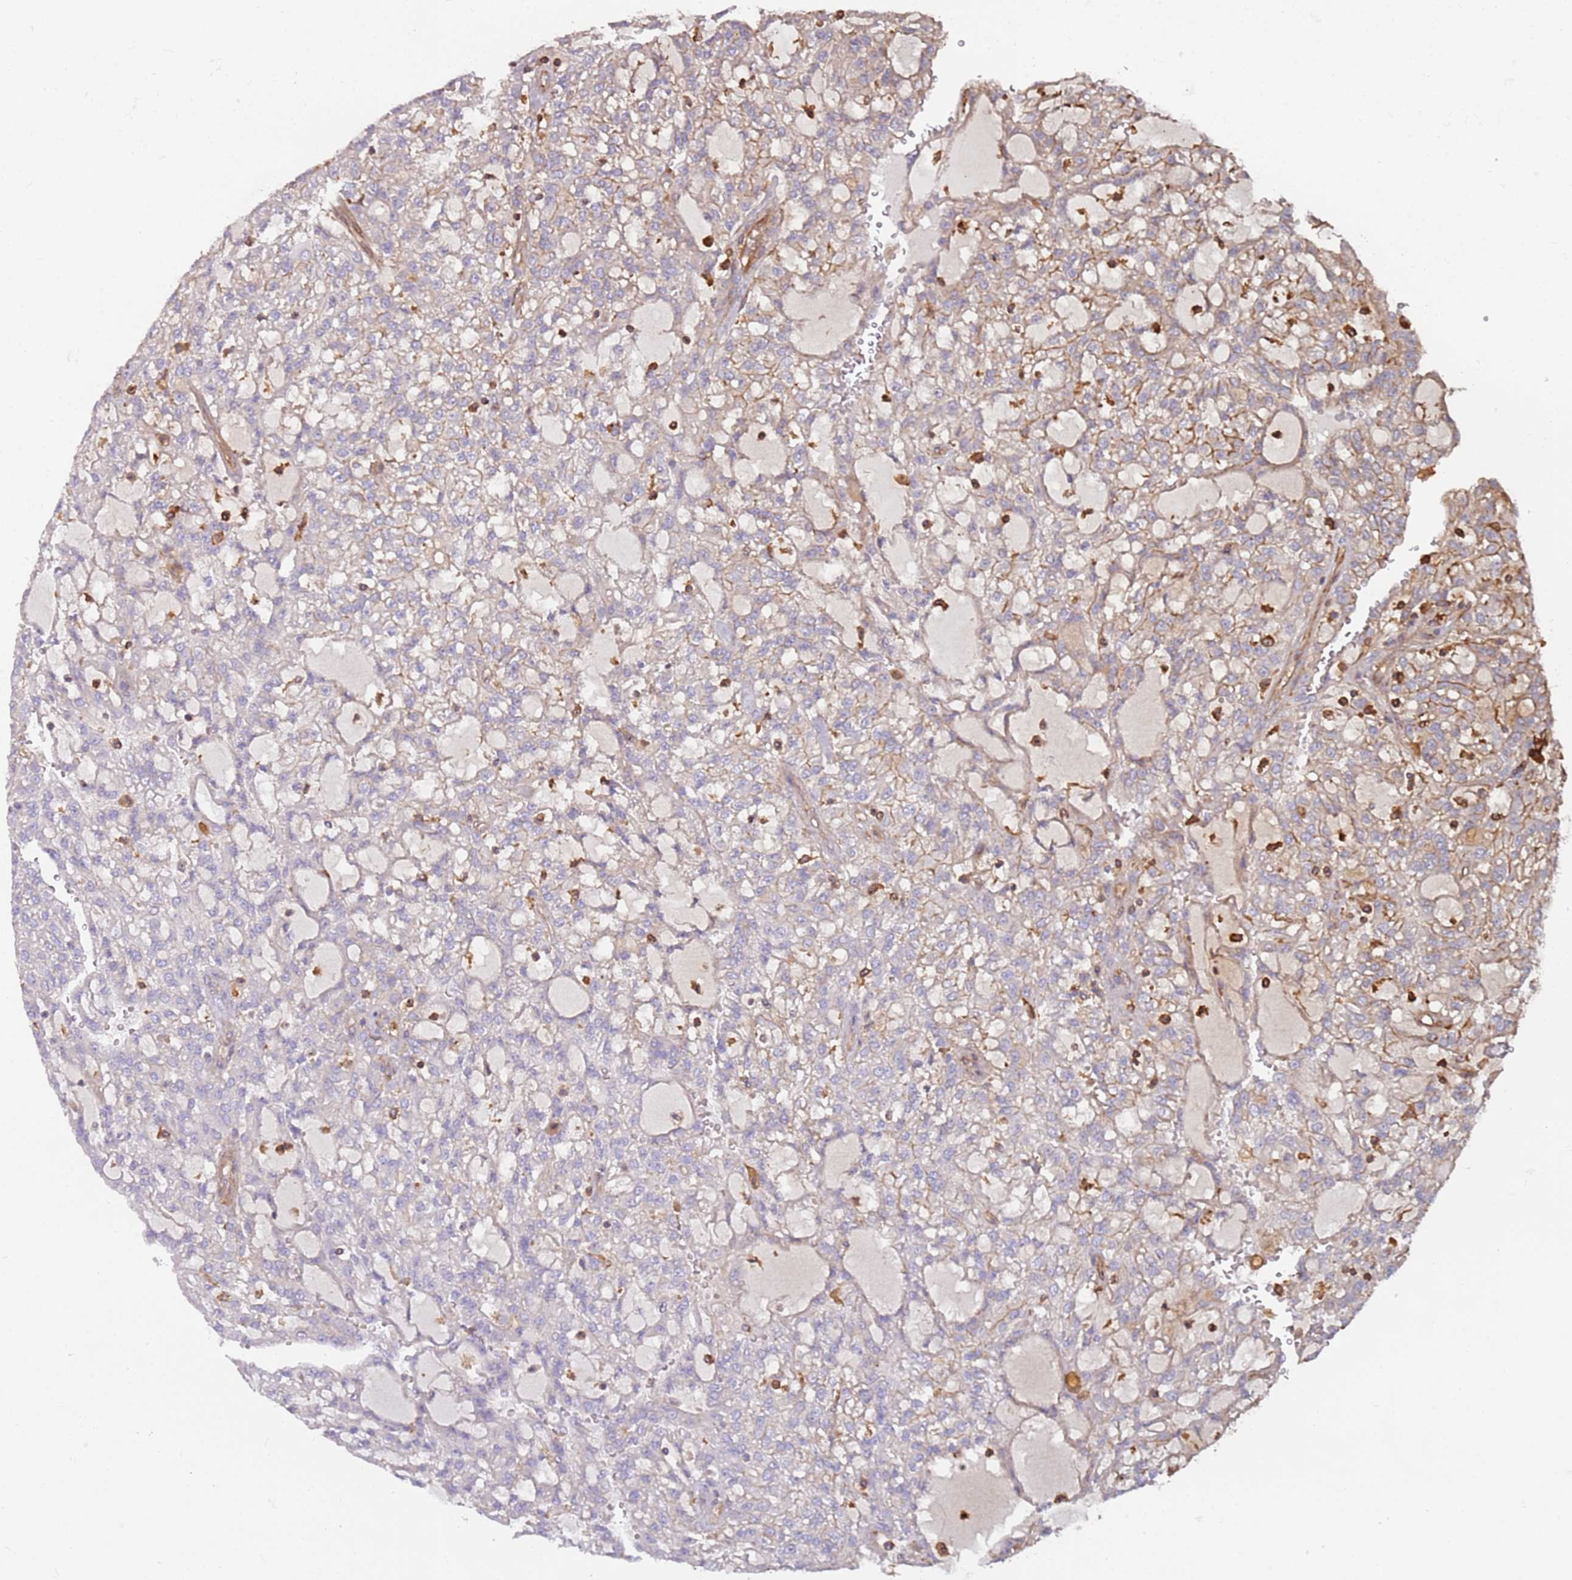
{"staining": {"intensity": "weak", "quantity": "<25%", "location": "cytoplasmic/membranous"}, "tissue": "renal cancer", "cell_type": "Tumor cells", "image_type": "cancer", "snomed": [{"axis": "morphology", "description": "Adenocarcinoma, NOS"}, {"axis": "topography", "description": "Kidney"}], "caption": "The photomicrograph demonstrates no significant staining in tumor cells of adenocarcinoma (renal).", "gene": "CYP2U1", "patient": {"sex": "male", "age": 63}}